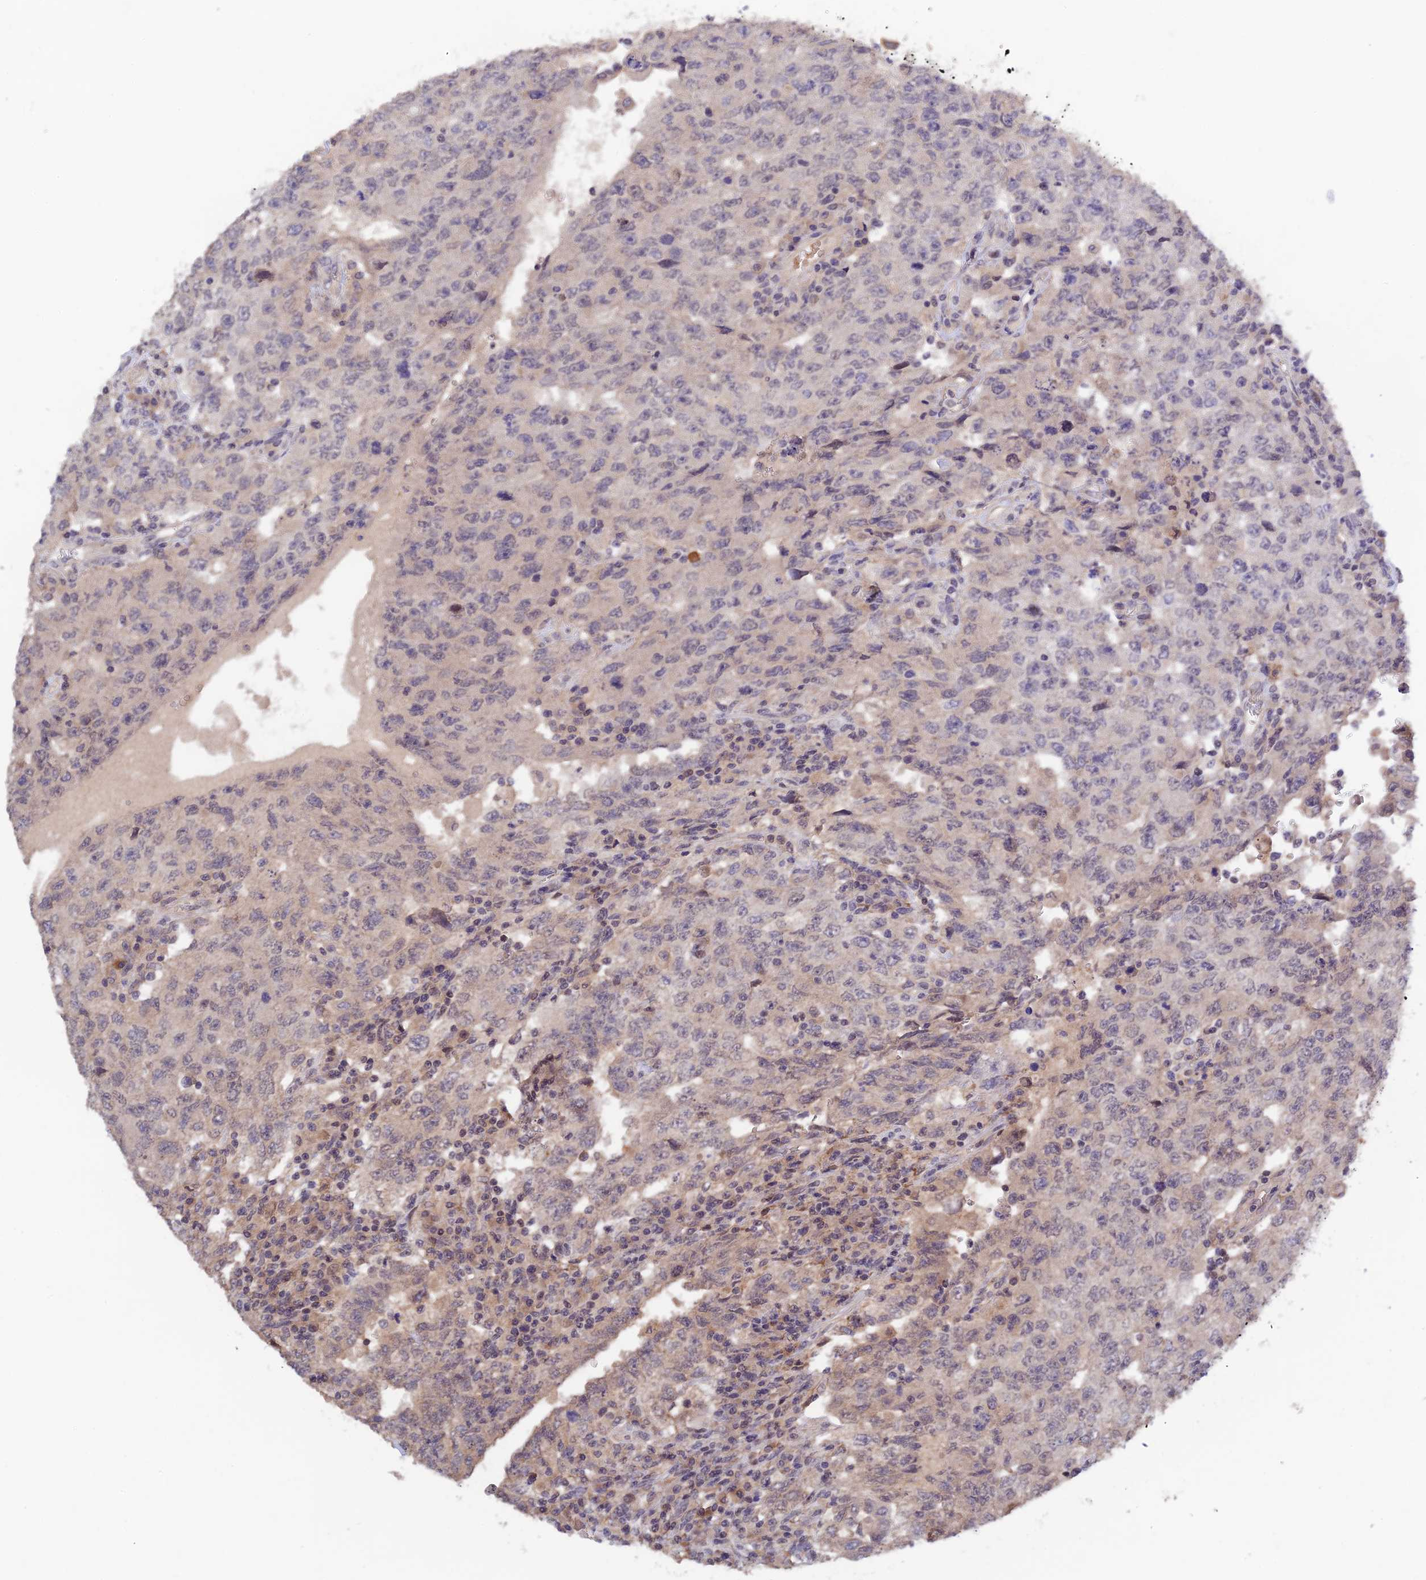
{"staining": {"intensity": "negative", "quantity": "none", "location": "none"}, "tissue": "testis cancer", "cell_type": "Tumor cells", "image_type": "cancer", "snomed": [{"axis": "morphology", "description": "Carcinoma, Embryonal, NOS"}, {"axis": "topography", "description": "Testis"}], "caption": "The image reveals no staining of tumor cells in testis embryonal carcinoma. Nuclei are stained in blue.", "gene": "CWH43", "patient": {"sex": "male", "age": 26}}